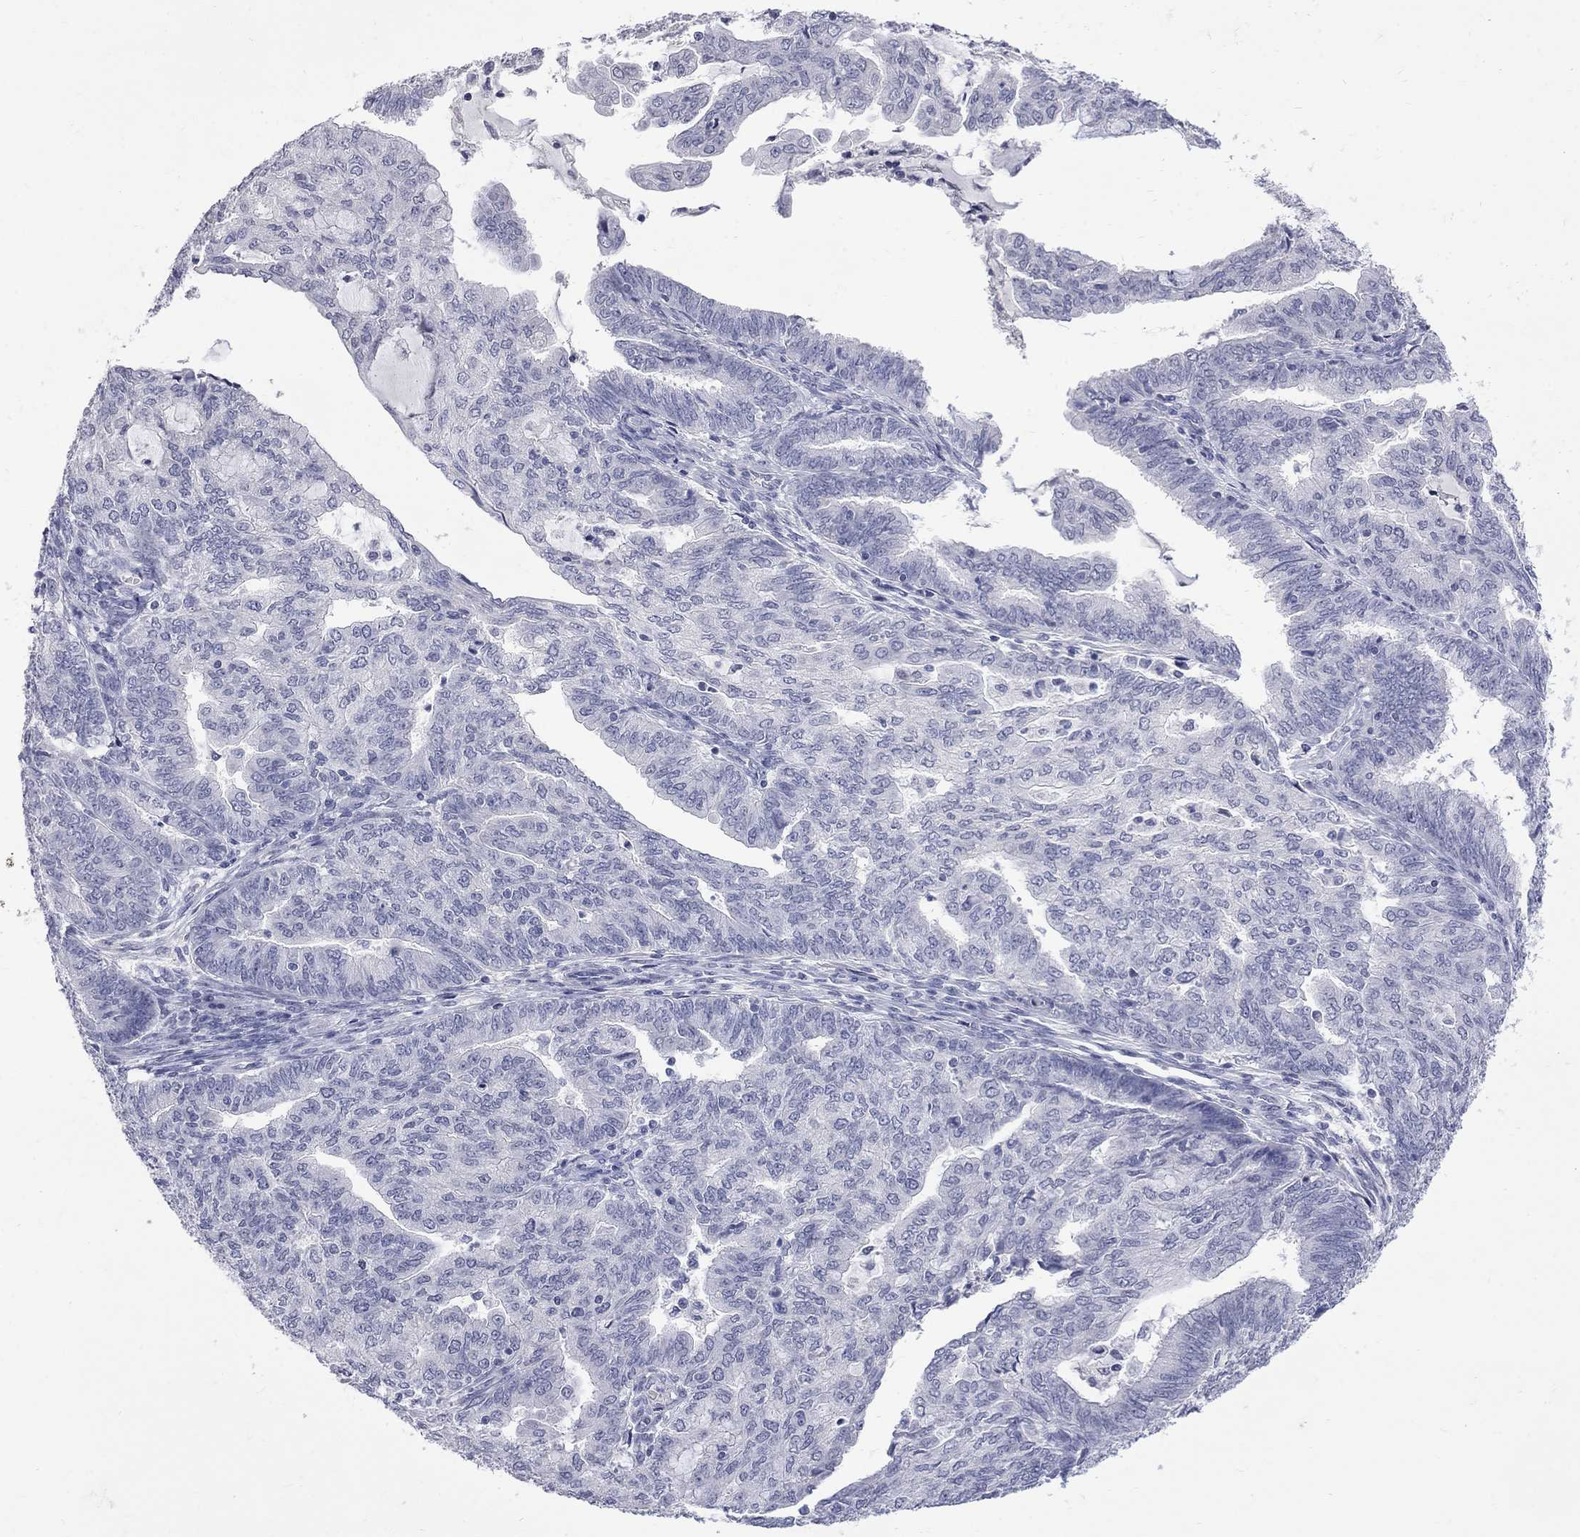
{"staining": {"intensity": "negative", "quantity": "none", "location": "none"}, "tissue": "endometrial cancer", "cell_type": "Tumor cells", "image_type": "cancer", "snomed": [{"axis": "morphology", "description": "Adenocarcinoma, NOS"}, {"axis": "topography", "description": "Endometrium"}], "caption": "The photomicrograph demonstrates no staining of tumor cells in endometrial adenocarcinoma. The staining is performed using DAB (3,3'-diaminobenzidine) brown chromogen with nuclei counter-stained in using hematoxylin.", "gene": "CTNND2", "patient": {"sex": "female", "age": 82}}